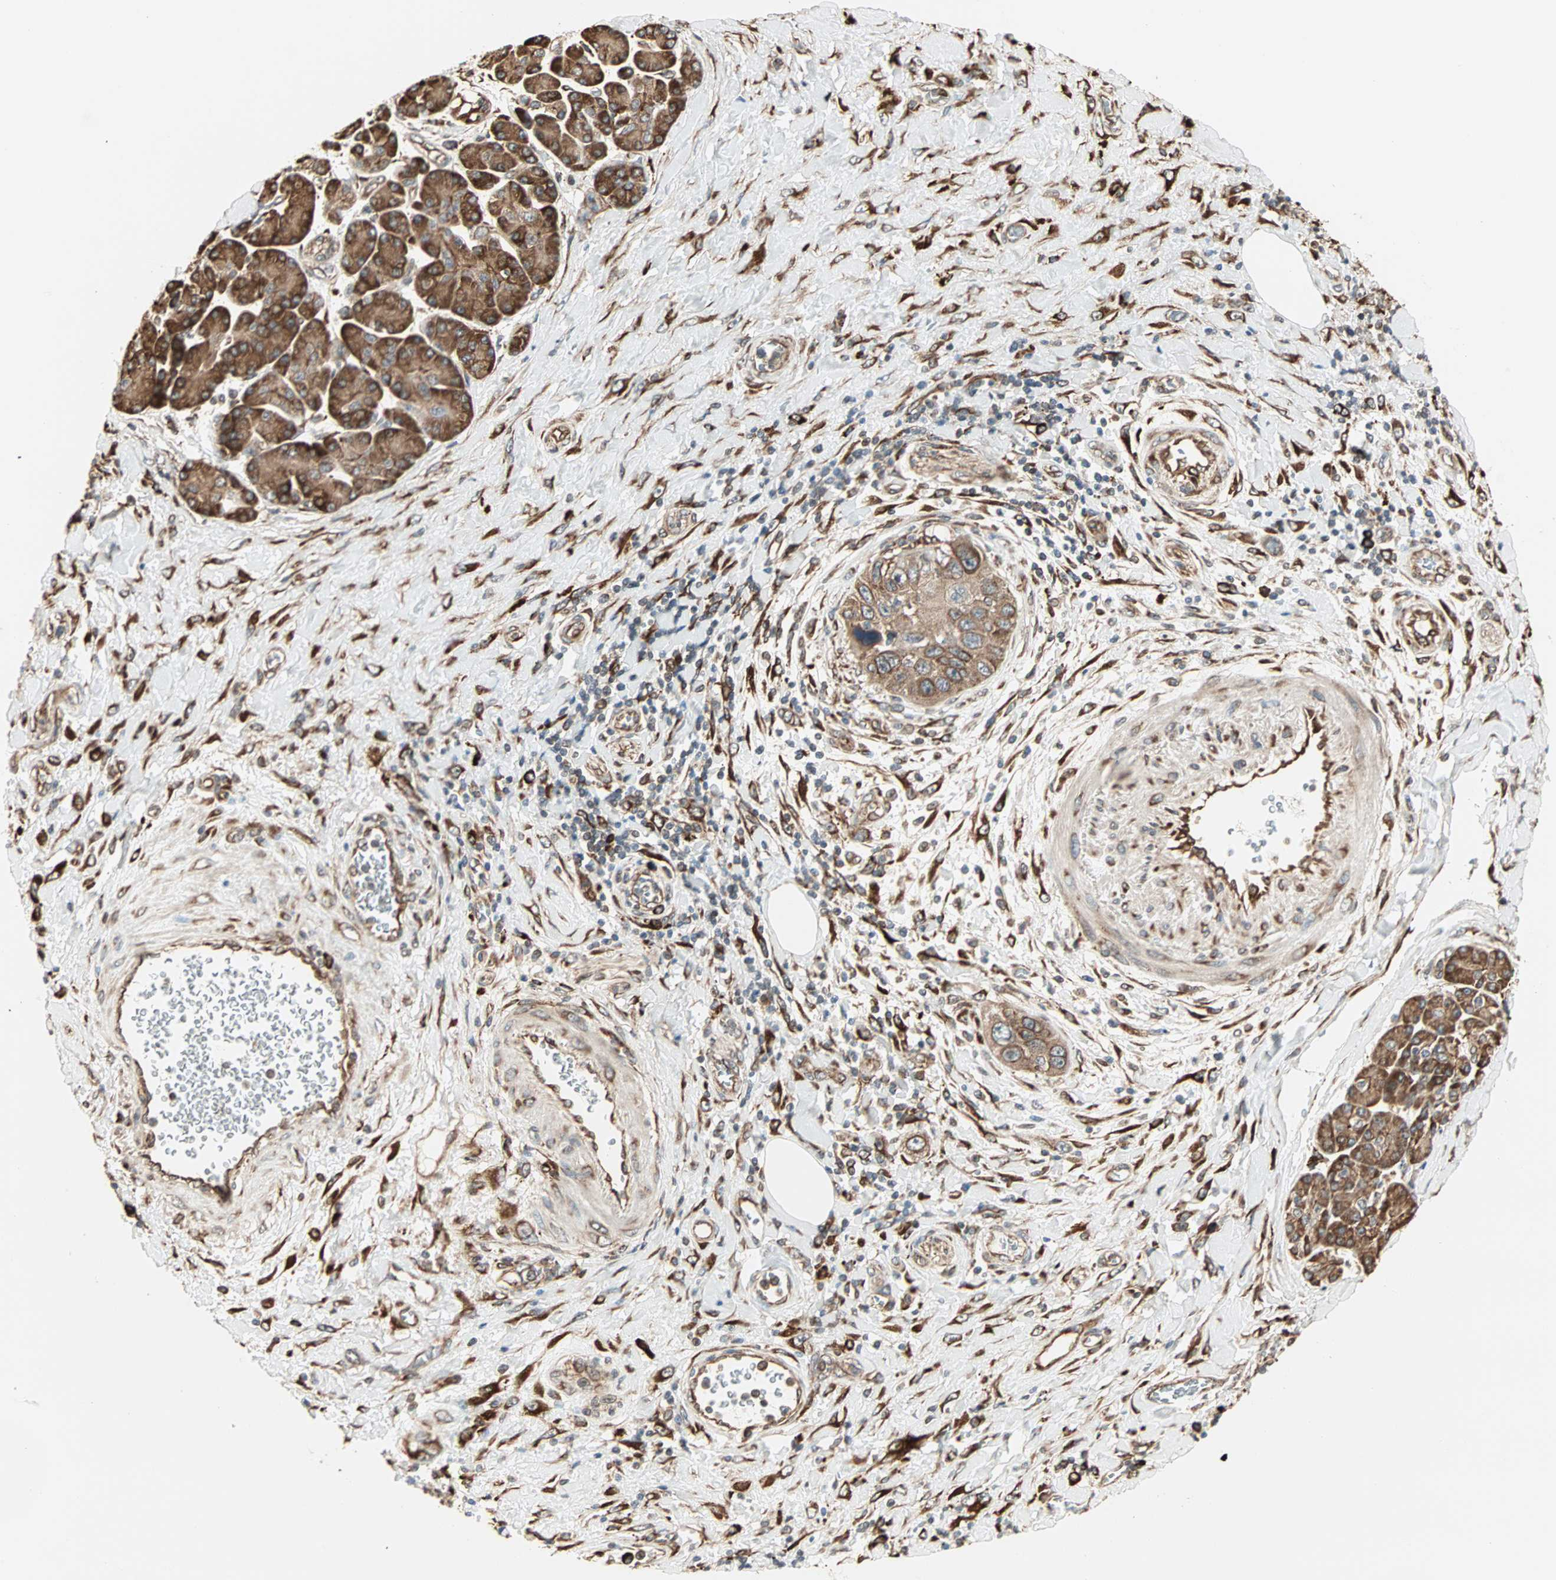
{"staining": {"intensity": "moderate", "quantity": ">75%", "location": "cytoplasmic/membranous"}, "tissue": "pancreatic cancer", "cell_type": "Tumor cells", "image_type": "cancer", "snomed": [{"axis": "morphology", "description": "Adenocarcinoma, NOS"}, {"axis": "topography", "description": "Pancreas"}], "caption": "Adenocarcinoma (pancreatic) stained for a protein (brown) shows moderate cytoplasmic/membranous positive positivity in about >75% of tumor cells.", "gene": "P4HA1", "patient": {"sex": "female", "age": 70}}